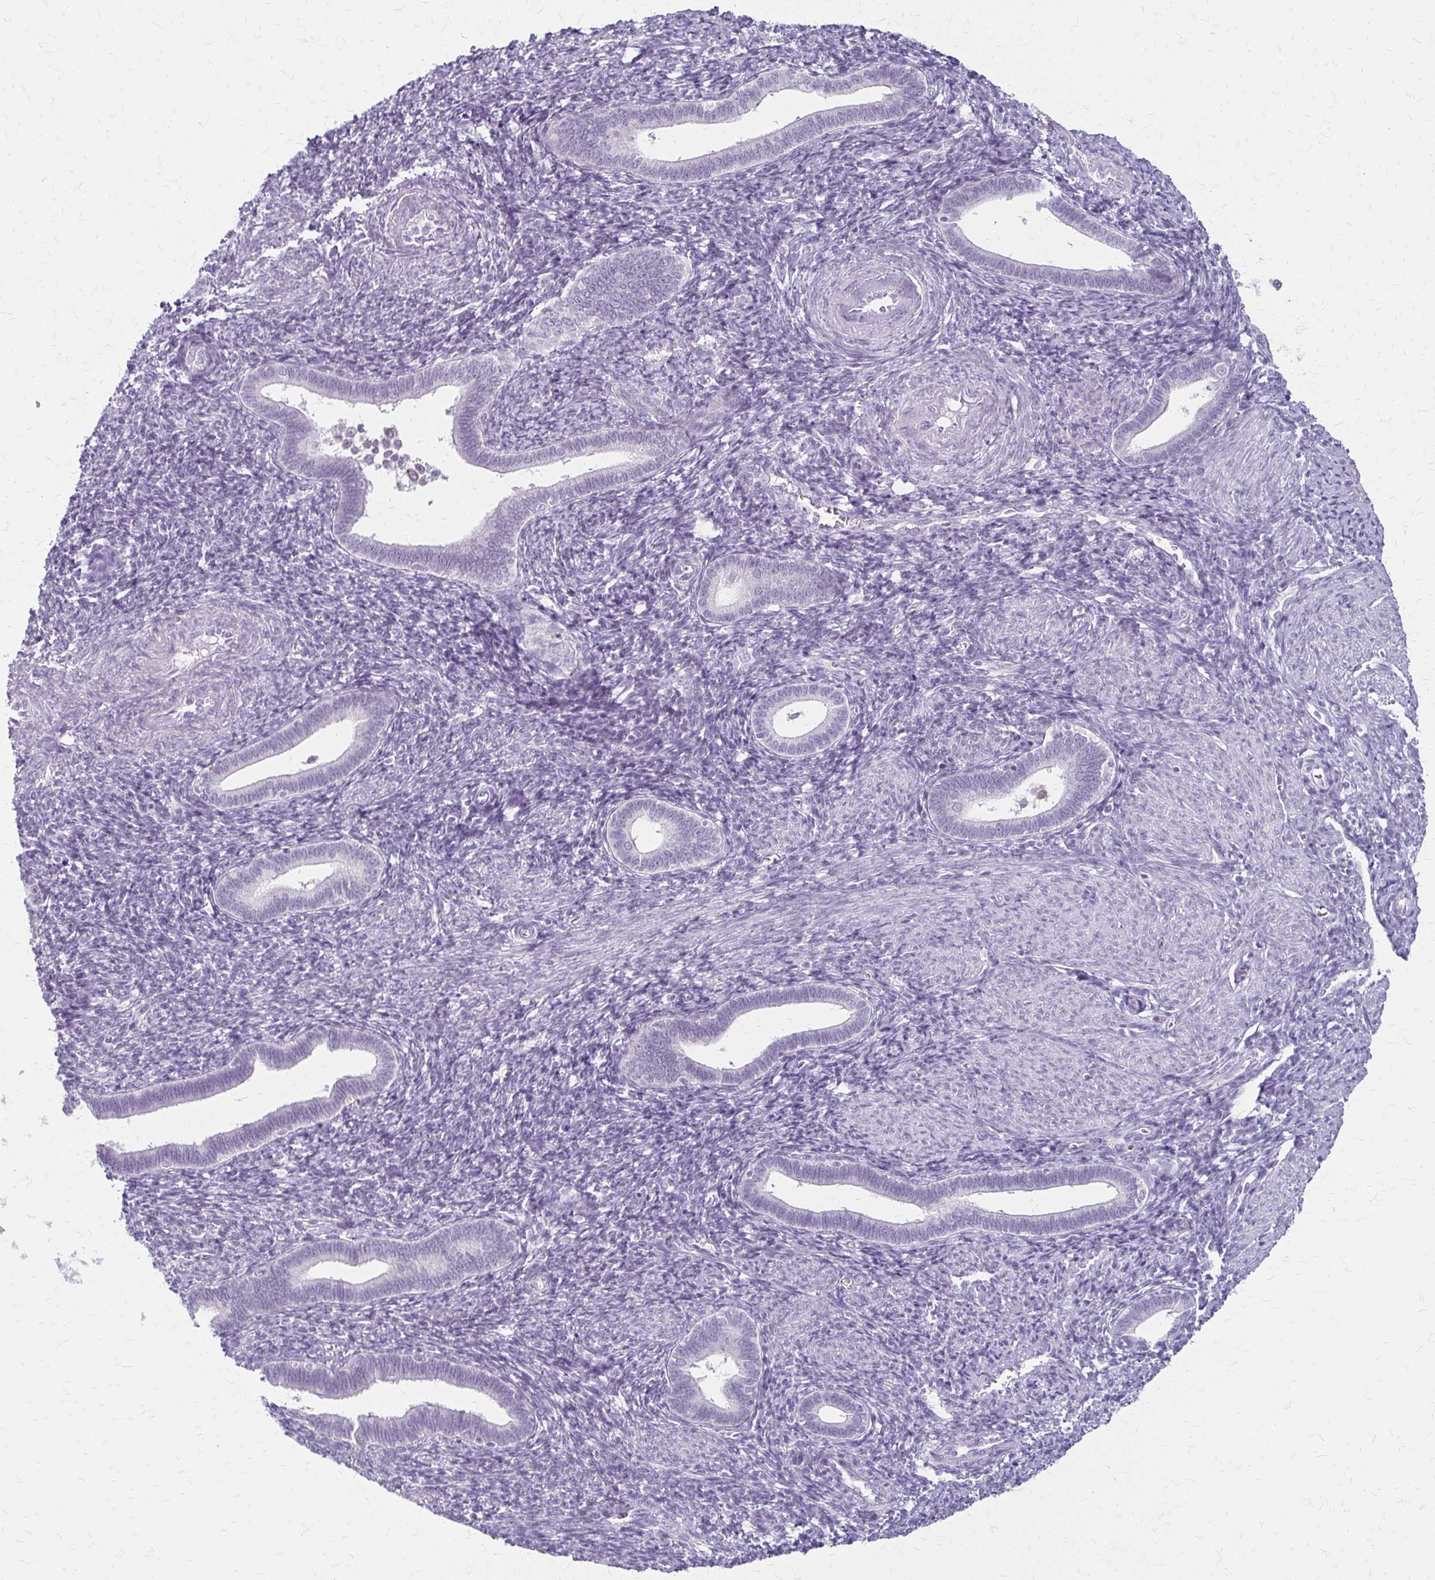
{"staining": {"intensity": "negative", "quantity": "none", "location": "none"}, "tissue": "endometrium", "cell_type": "Cells in endometrial stroma", "image_type": "normal", "snomed": [{"axis": "morphology", "description": "Normal tissue, NOS"}, {"axis": "topography", "description": "Endometrium"}], "caption": "A high-resolution photomicrograph shows immunohistochemistry (IHC) staining of unremarkable endometrium, which reveals no significant positivity in cells in endometrial stroma.", "gene": "ACP5", "patient": {"sex": "female", "age": 41}}